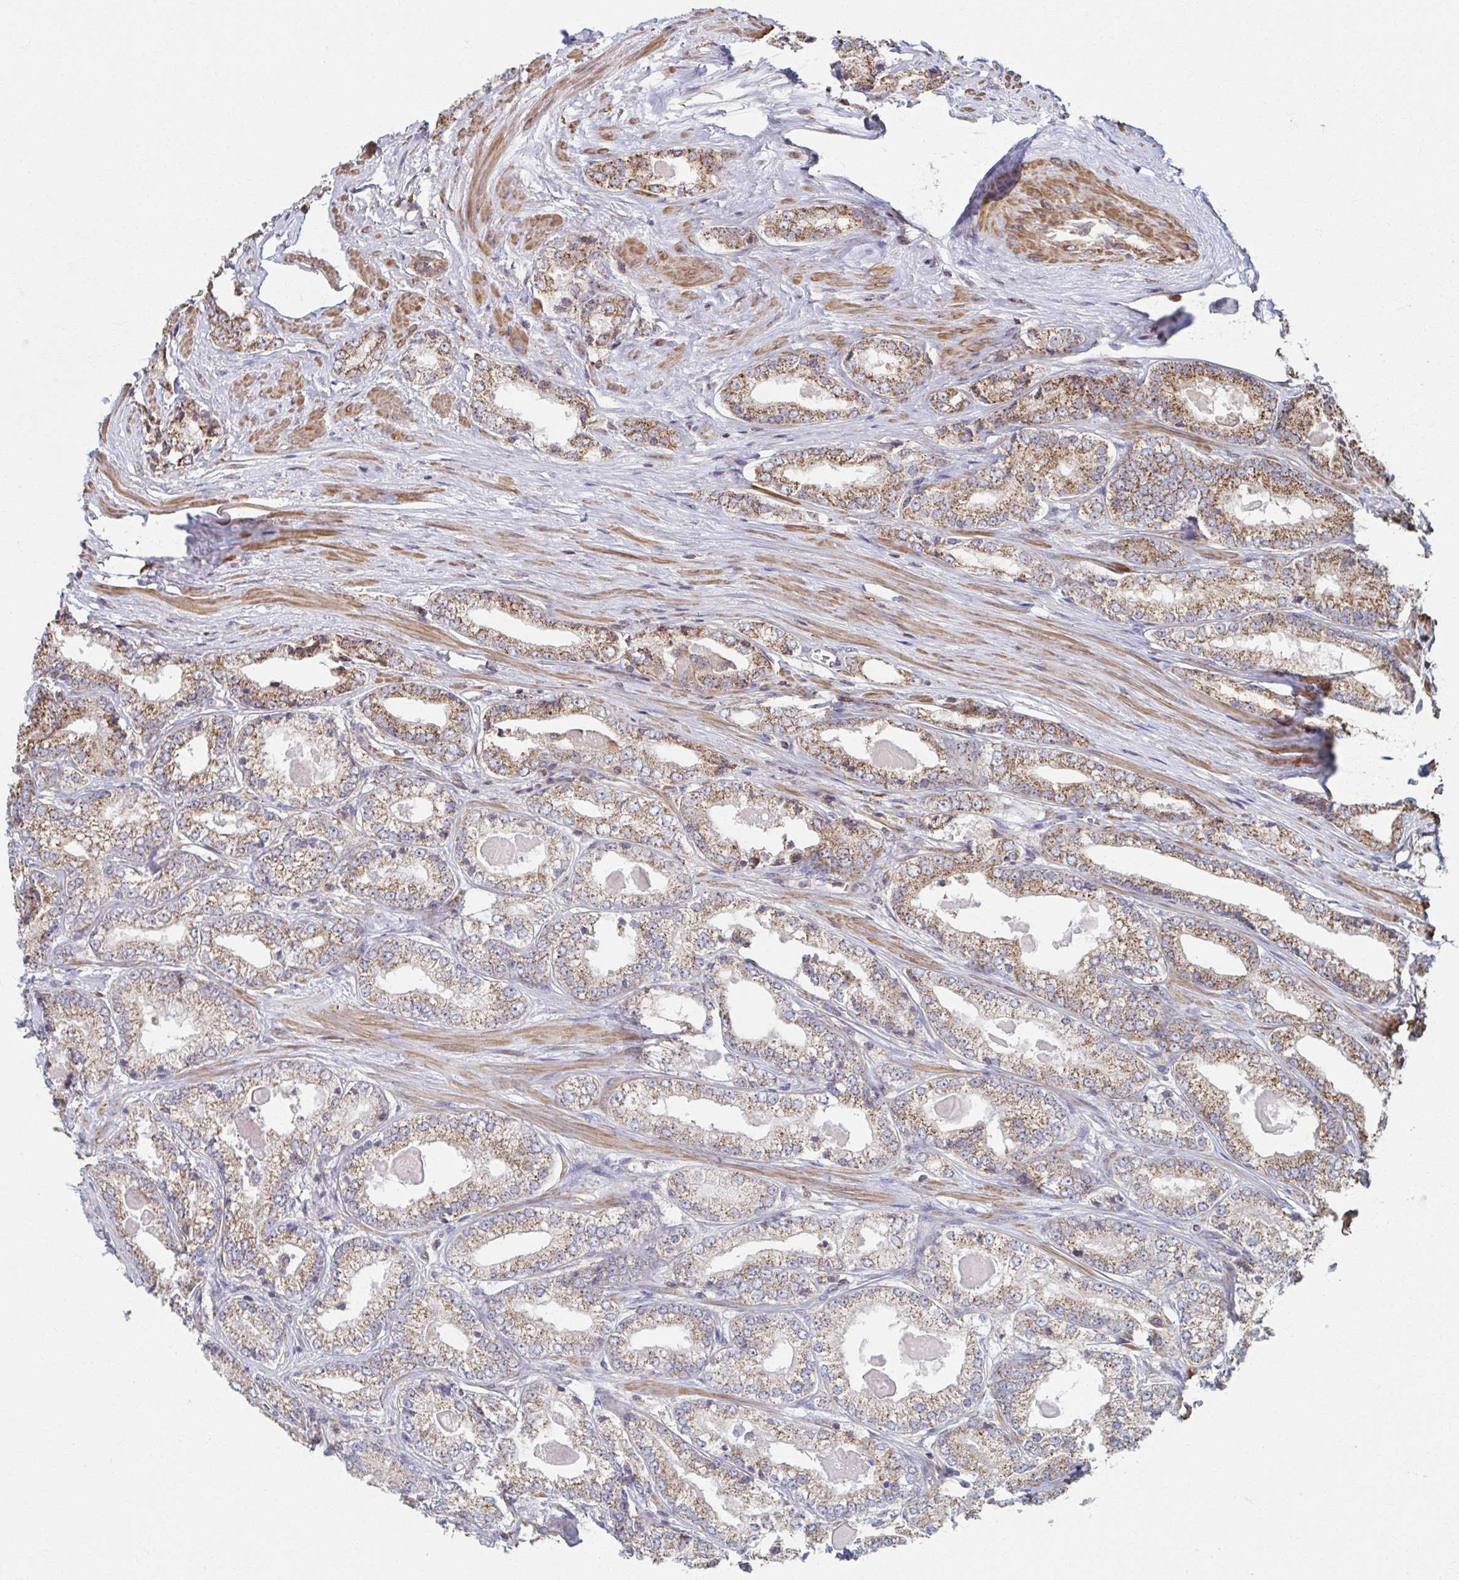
{"staining": {"intensity": "moderate", "quantity": ">75%", "location": "cytoplasmic/membranous"}, "tissue": "prostate cancer", "cell_type": "Tumor cells", "image_type": "cancer", "snomed": [{"axis": "morphology", "description": "Adenocarcinoma, NOS"}, {"axis": "morphology", "description": "Adenocarcinoma, Low grade"}, {"axis": "topography", "description": "Prostate"}], "caption": "Moderate cytoplasmic/membranous protein positivity is identified in about >75% of tumor cells in prostate low-grade adenocarcinoma. (Stains: DAB in brown, nuclei in blue, Microscopy: brightfield microscopy at high magnification).", "gene": "KLHL34", "patient": {"sex": "male", "age": 68}}